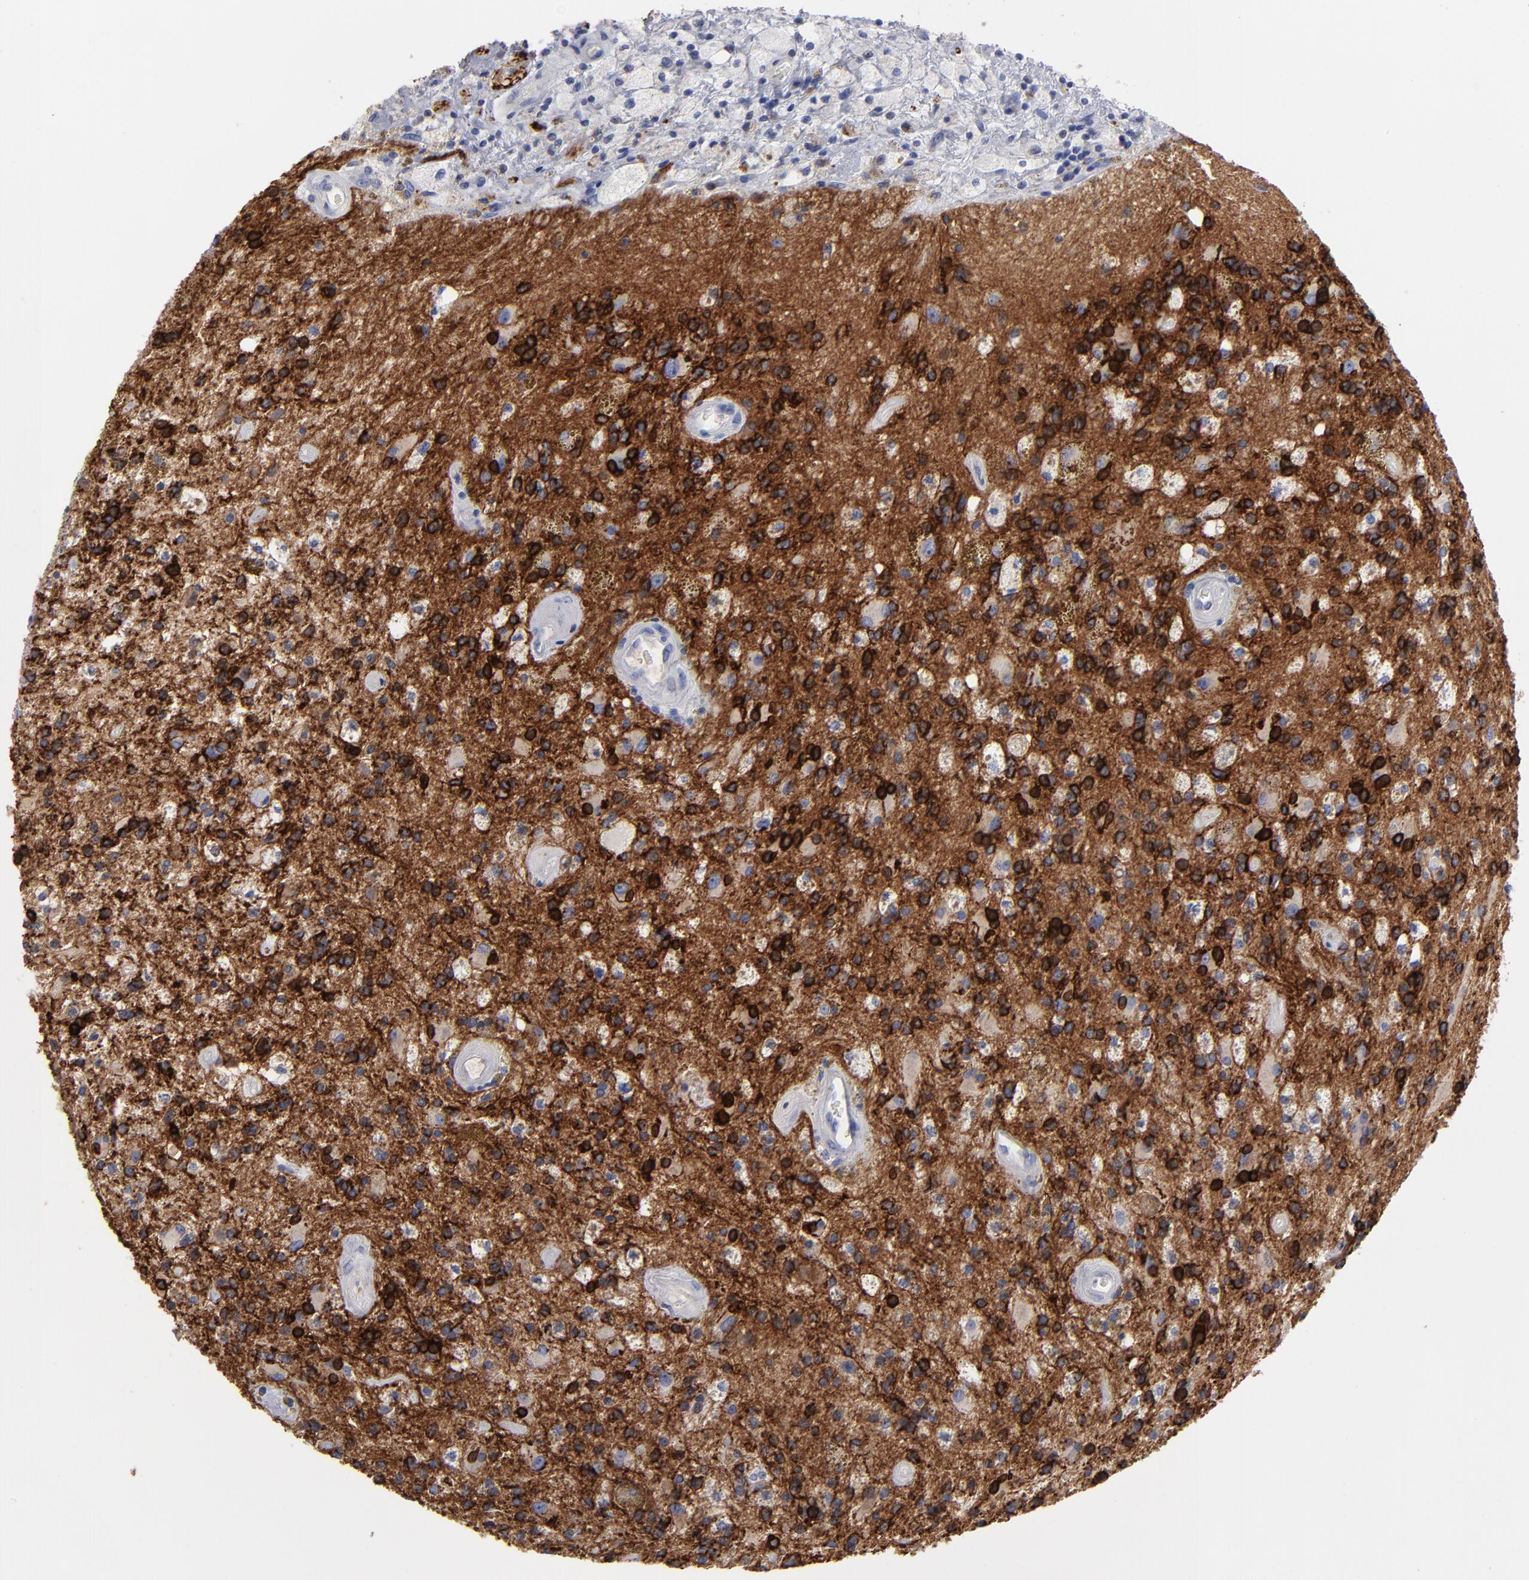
{"staining": {"intensity": "negative", "quantity": "none", "location": "none"}, "tissue": "glioma", "cell_type": "Tumor cells", "image_type": "cancer", "snomed": [{"axis": "morphology", "description": "Glioma, malignant, Low grade"}, {"axis": "topography", "description": "Brain"}], "caption": "Immunohistochemical staining of human glioma shows no significant expression in tumor cells.", "gene": "CADM3", "patient": {"sex": "male", "age": 58}}